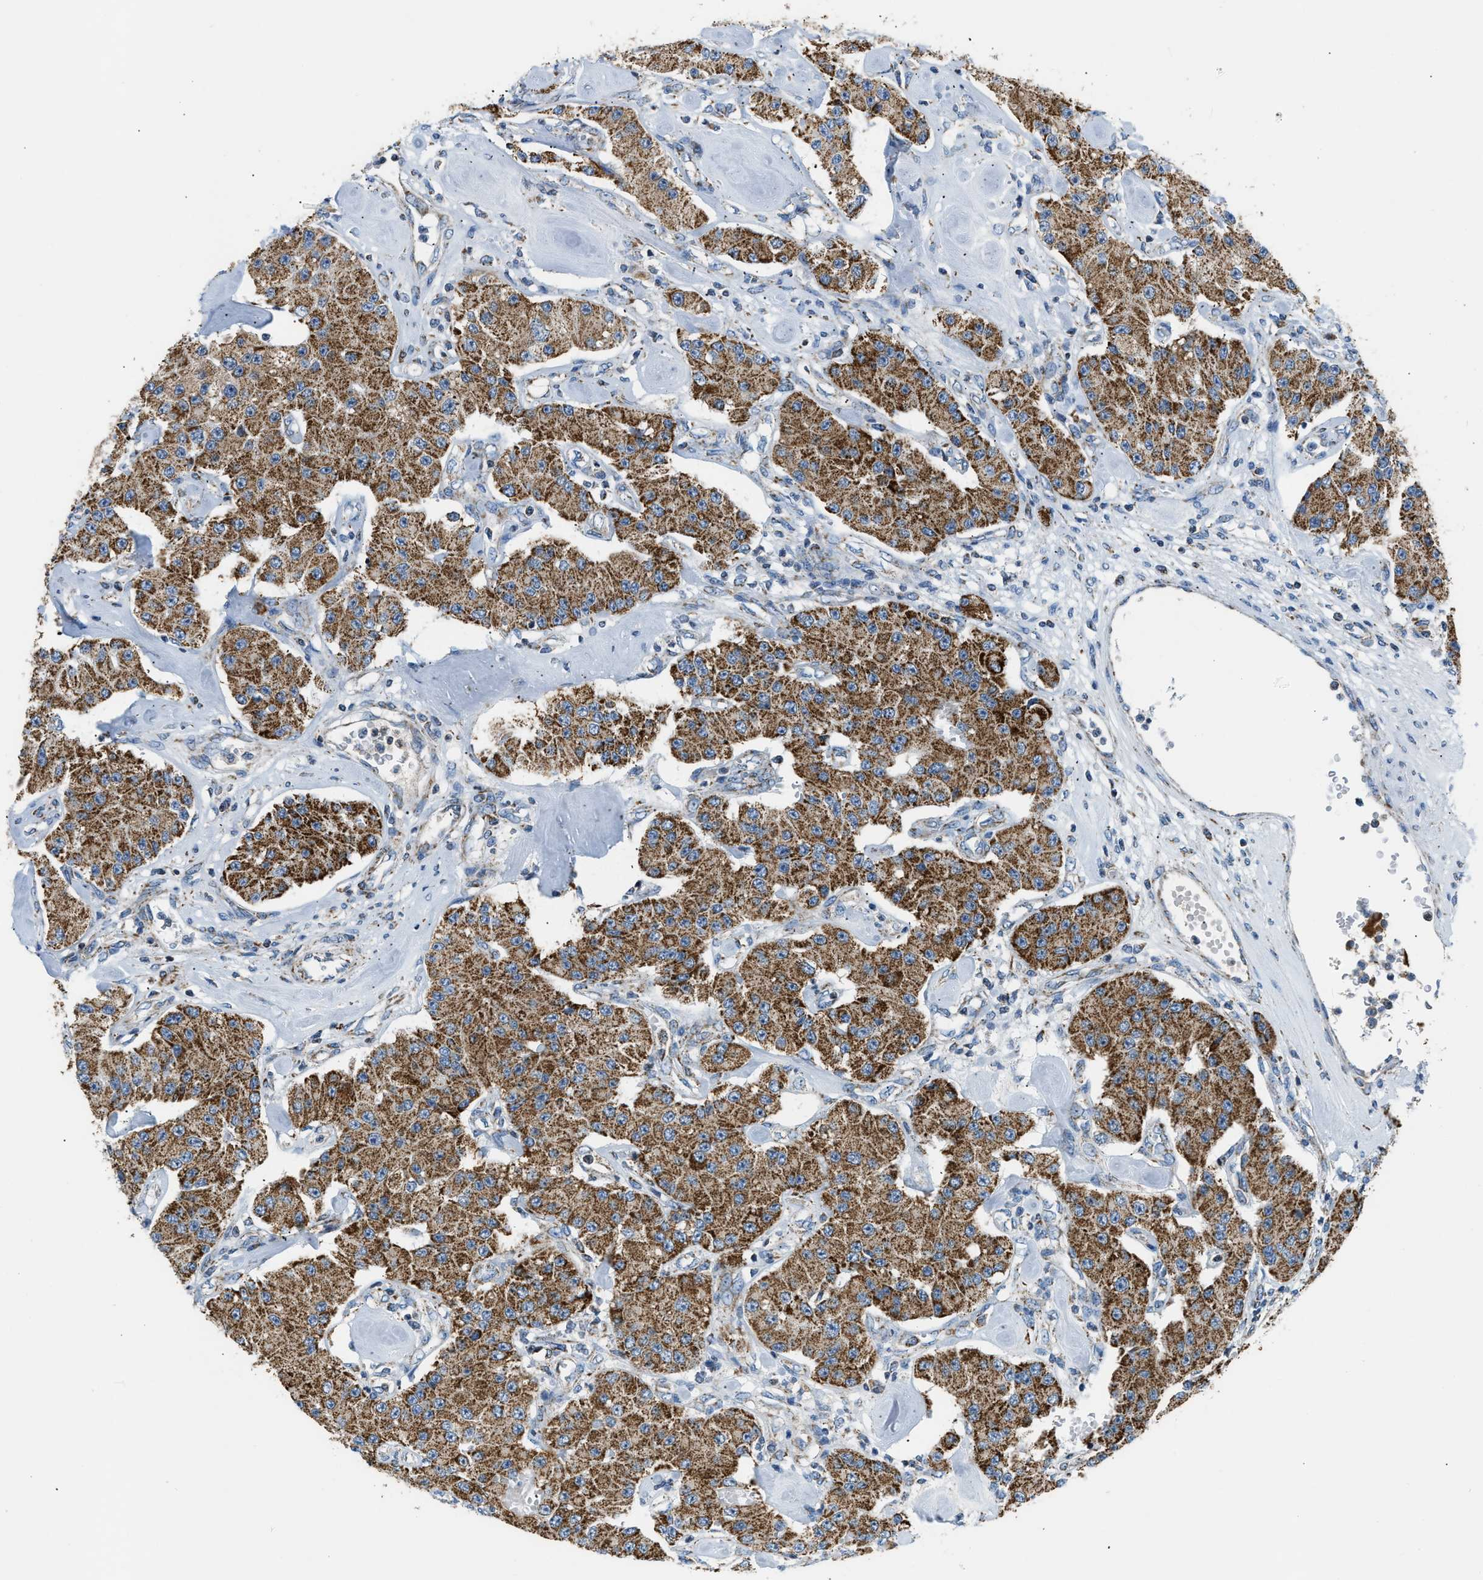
{"staining": {"intensity": "moderate", "quantity": ">75%", "location": "cytoplasmic/membranous"}, "tissue": "carcinoid", "cell_type": "Tumor cells", "image_type": "cancer", "snomed": [{"axis": "morphology", "description": "Carcinoid, malignant, NOS"}, {"axis": "topography", "description": "Pancreas"}], "caption": "About >75% of tumor cells in carcinoid (malignant) demonstrate moderate cytoplasmic/membranous protein positivity as visualized by brown immunohistochemical staining.", "gene": "ACADVL", "patient": {"sex": "male", "age": 41}}